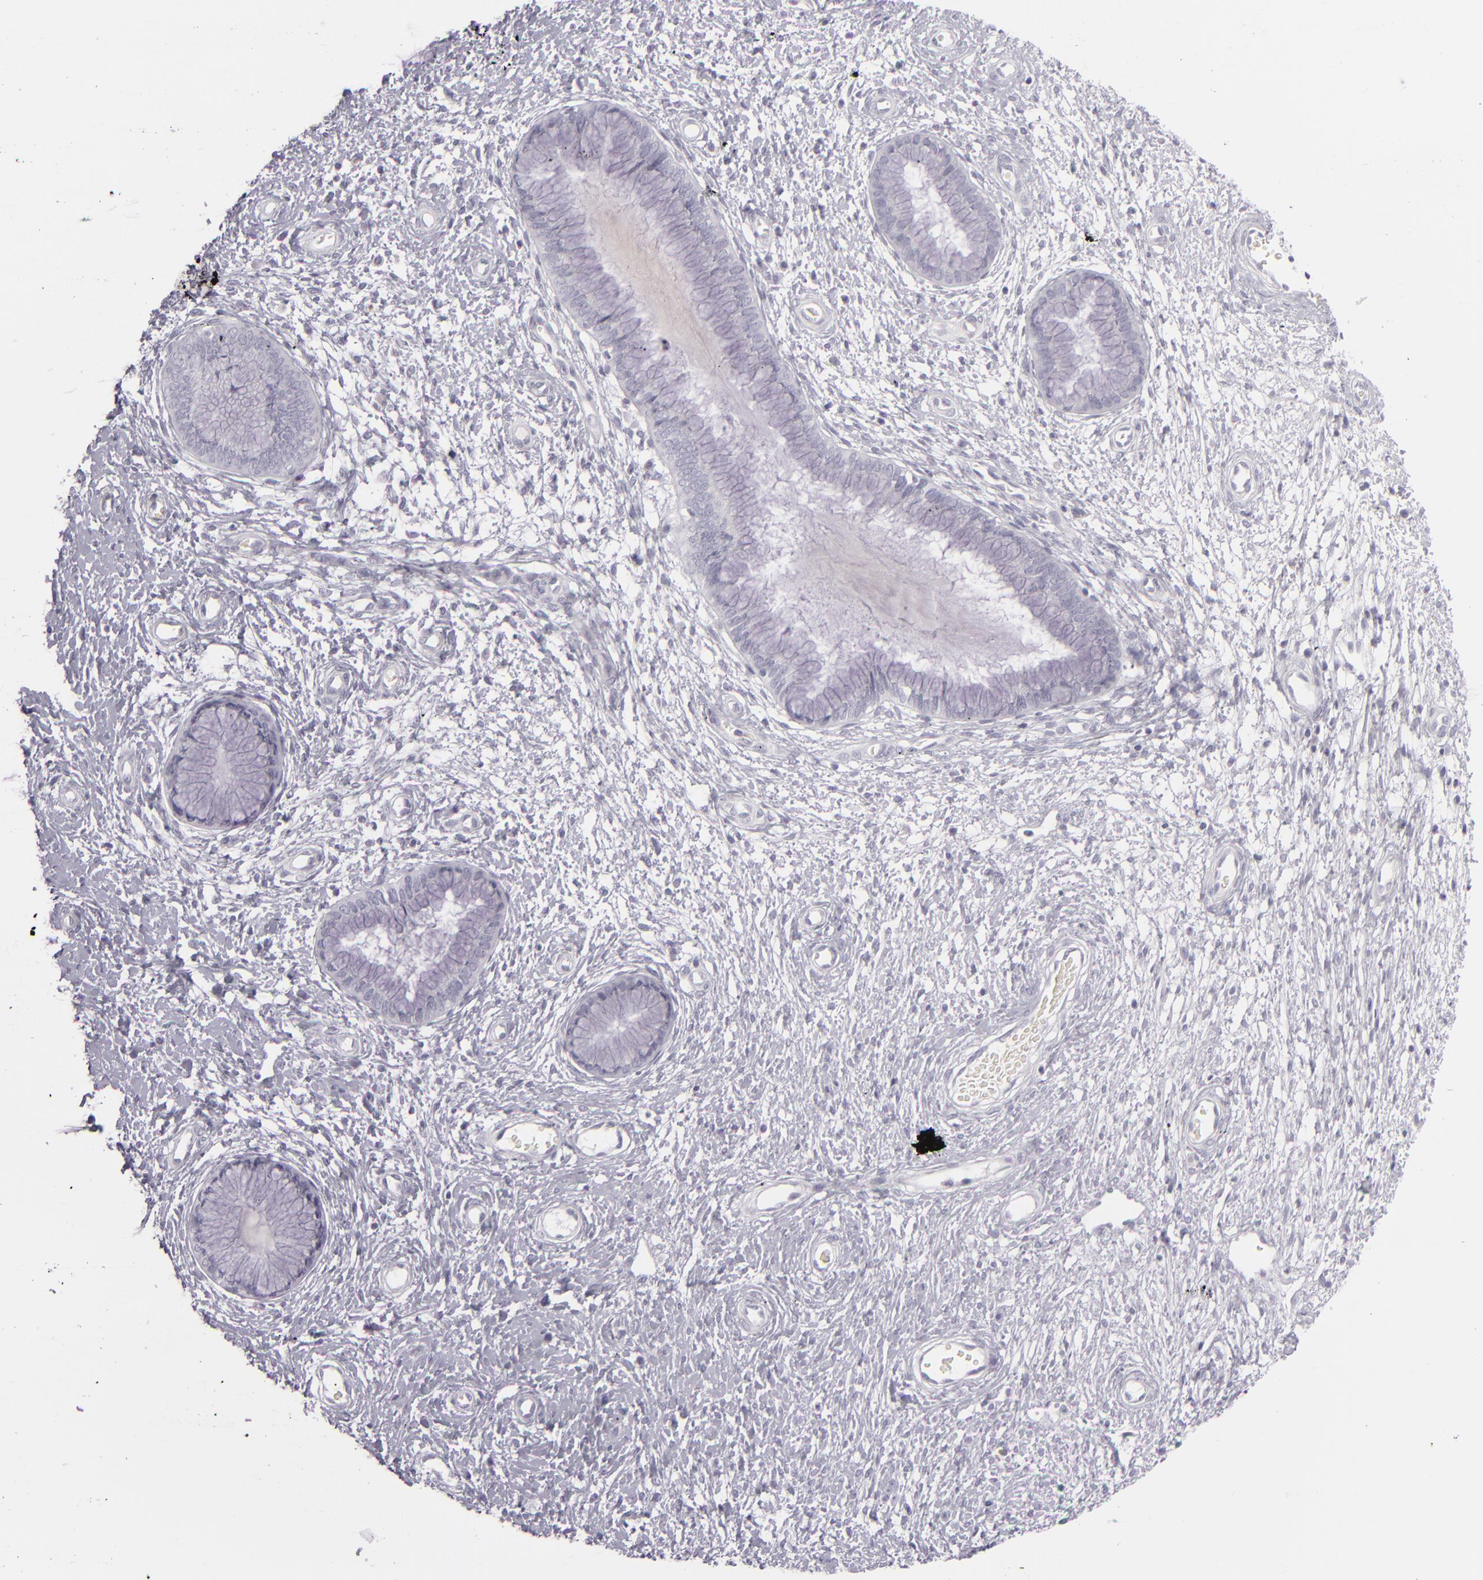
{"staining": {"intensity": "negative", "quantity": "none", "location": "none"}, "tissue": "cervix", "cell_type": "Glandular cells", "image_type": "normal", "snomed": [{"axis": "morphology", "description": "Normal tissue, NOS"}, {"axis": "topography", "description": "Cervix"}], "caption": "DAB immunohistochemical staining of normal human cervix demonstrates no significant staining in glandular cells. Nuclei are stained in blue.", "gene": "CDX2", "patient": {"sex": "female", "age": 55}}